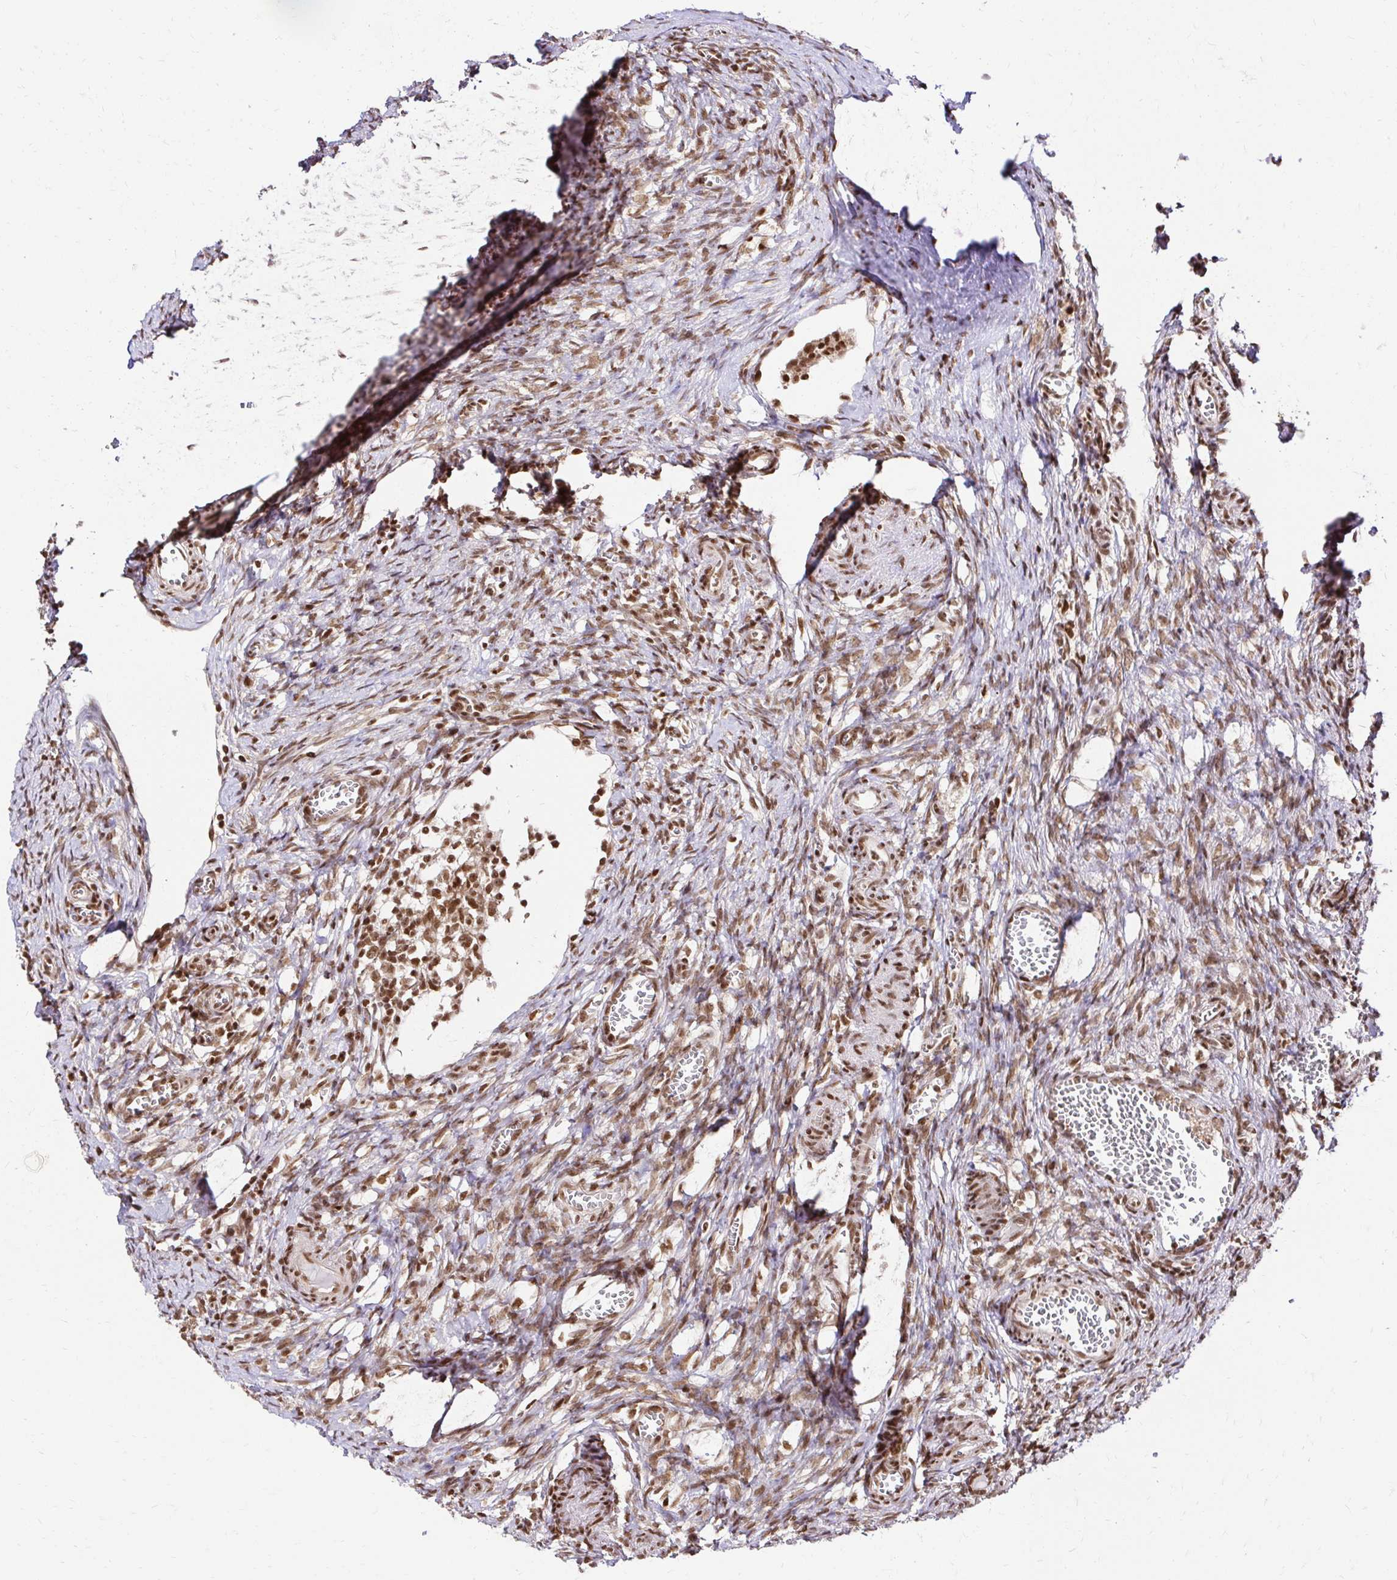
{"staining": {"intensity": "moderate", "quantity": ">75%", "location": "nuclear"}, "tissue": "ovary", "cell_type": "Follicle cells", "image_type": "normal", "snomed": [{"axis": "morphology", "description": "Normal tissue, NOS"}, {"axis": "topography", "description": "Ovary"}], "caption": "An immunohistochemistry histopathology image of unremarkable tissue is shown. Protein staining in brown labels moderate nuclear positivity in ovary within follicle cells. (DAB (3,3'-diaminobenzidine) IHC, brown staining for protein, blue staining for nuclei).", "gene": "GLYR1", "patient": {"sex": "female", "age": 41}}